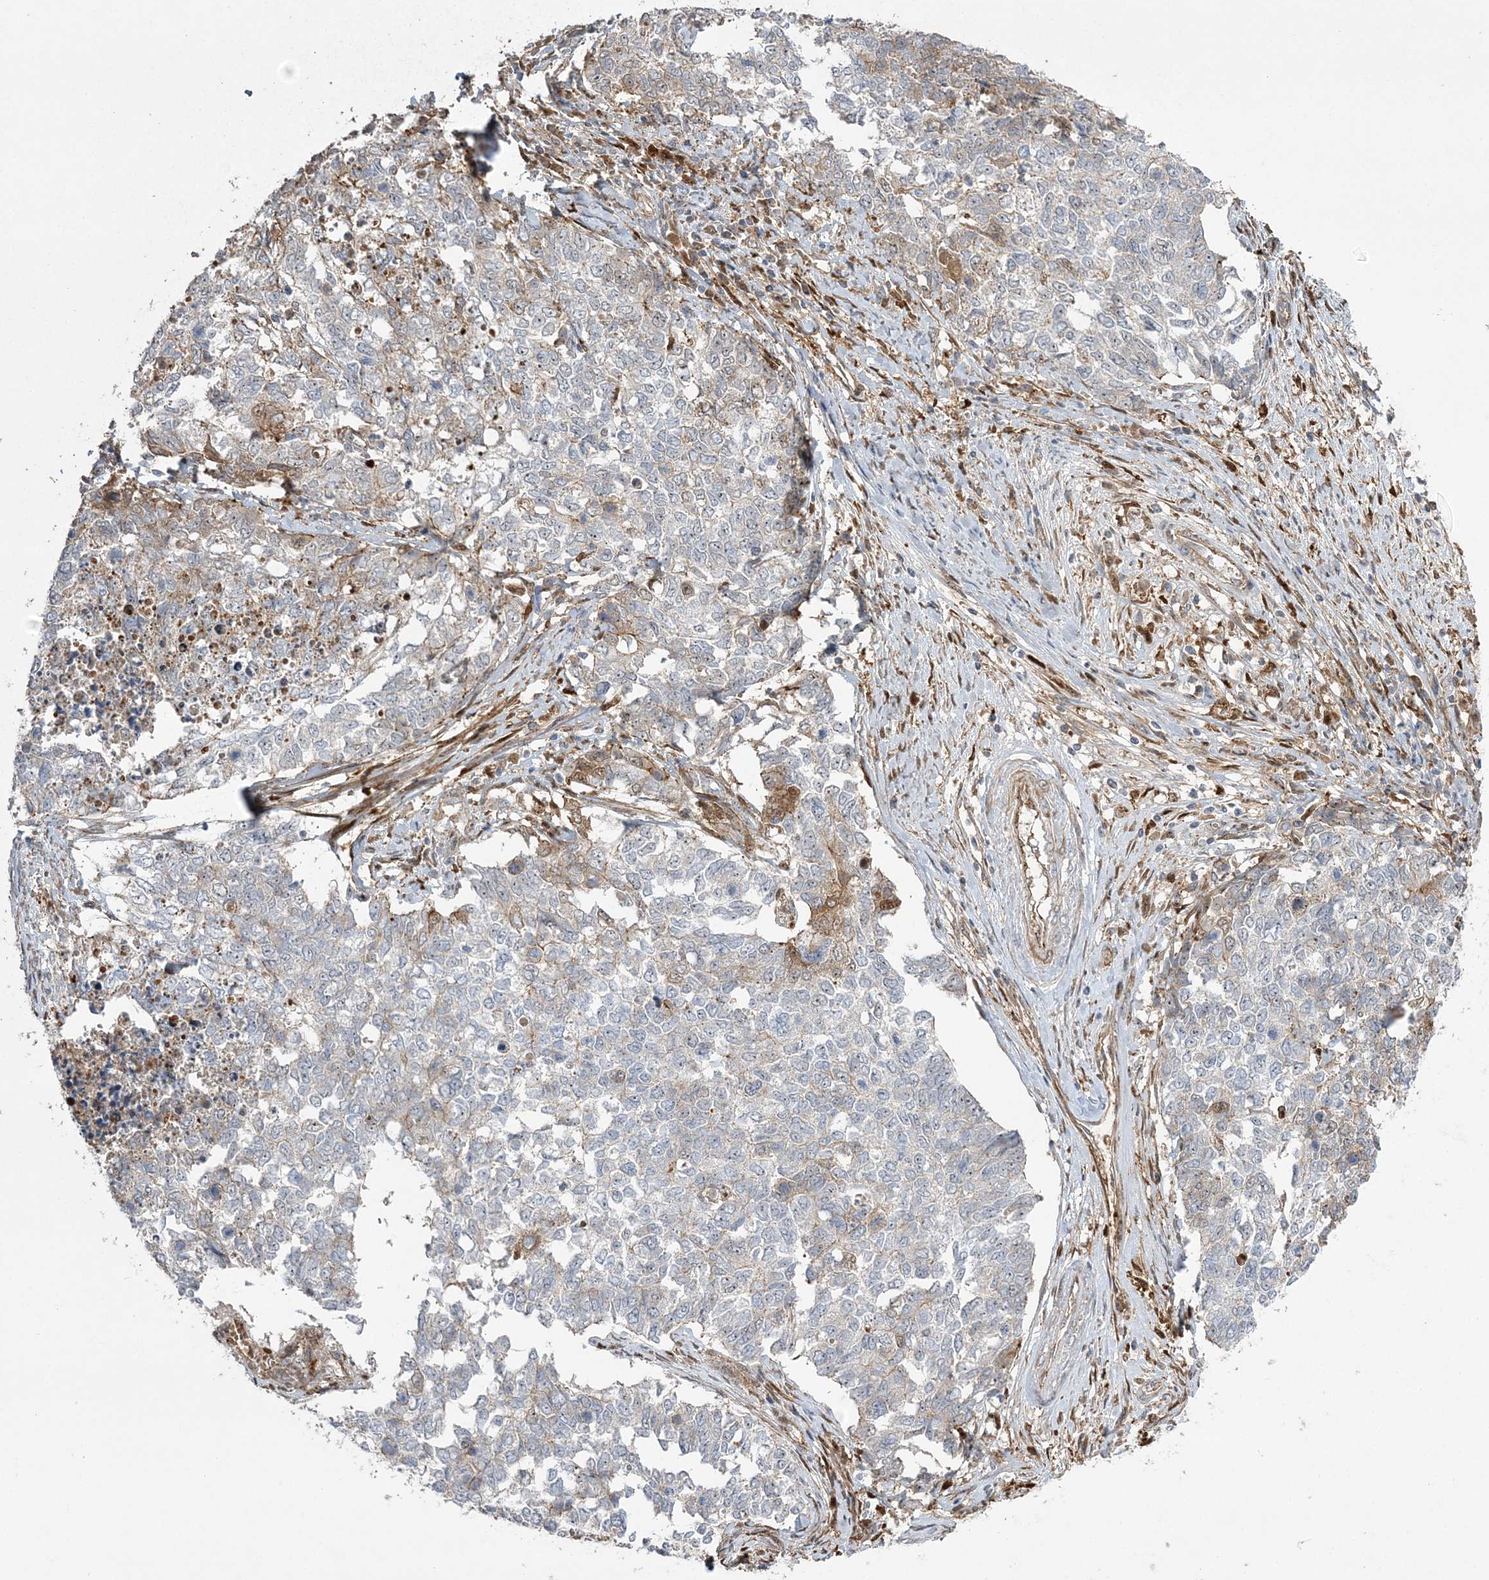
{"staining": {"intensity": "negative", "quantity": "none", "location": "none"}, "tissue": "cervical cancer", "cell_type": "Tumor cells", "image_type": "cancer", "snomed": [{"axis": "morphology", "description": "Squamous cell carcinoma, NOS"}, {"axis": "topography", "description": "Cervix"}], "caption": "An IHC micrograph of squamous cell carcinoma (cervical) is shown. There is no staining in tumor cells of squamous cell carcinoma (cervical).", "gene": "NPM3", "patient": {"sex": "female", "age": 63}}